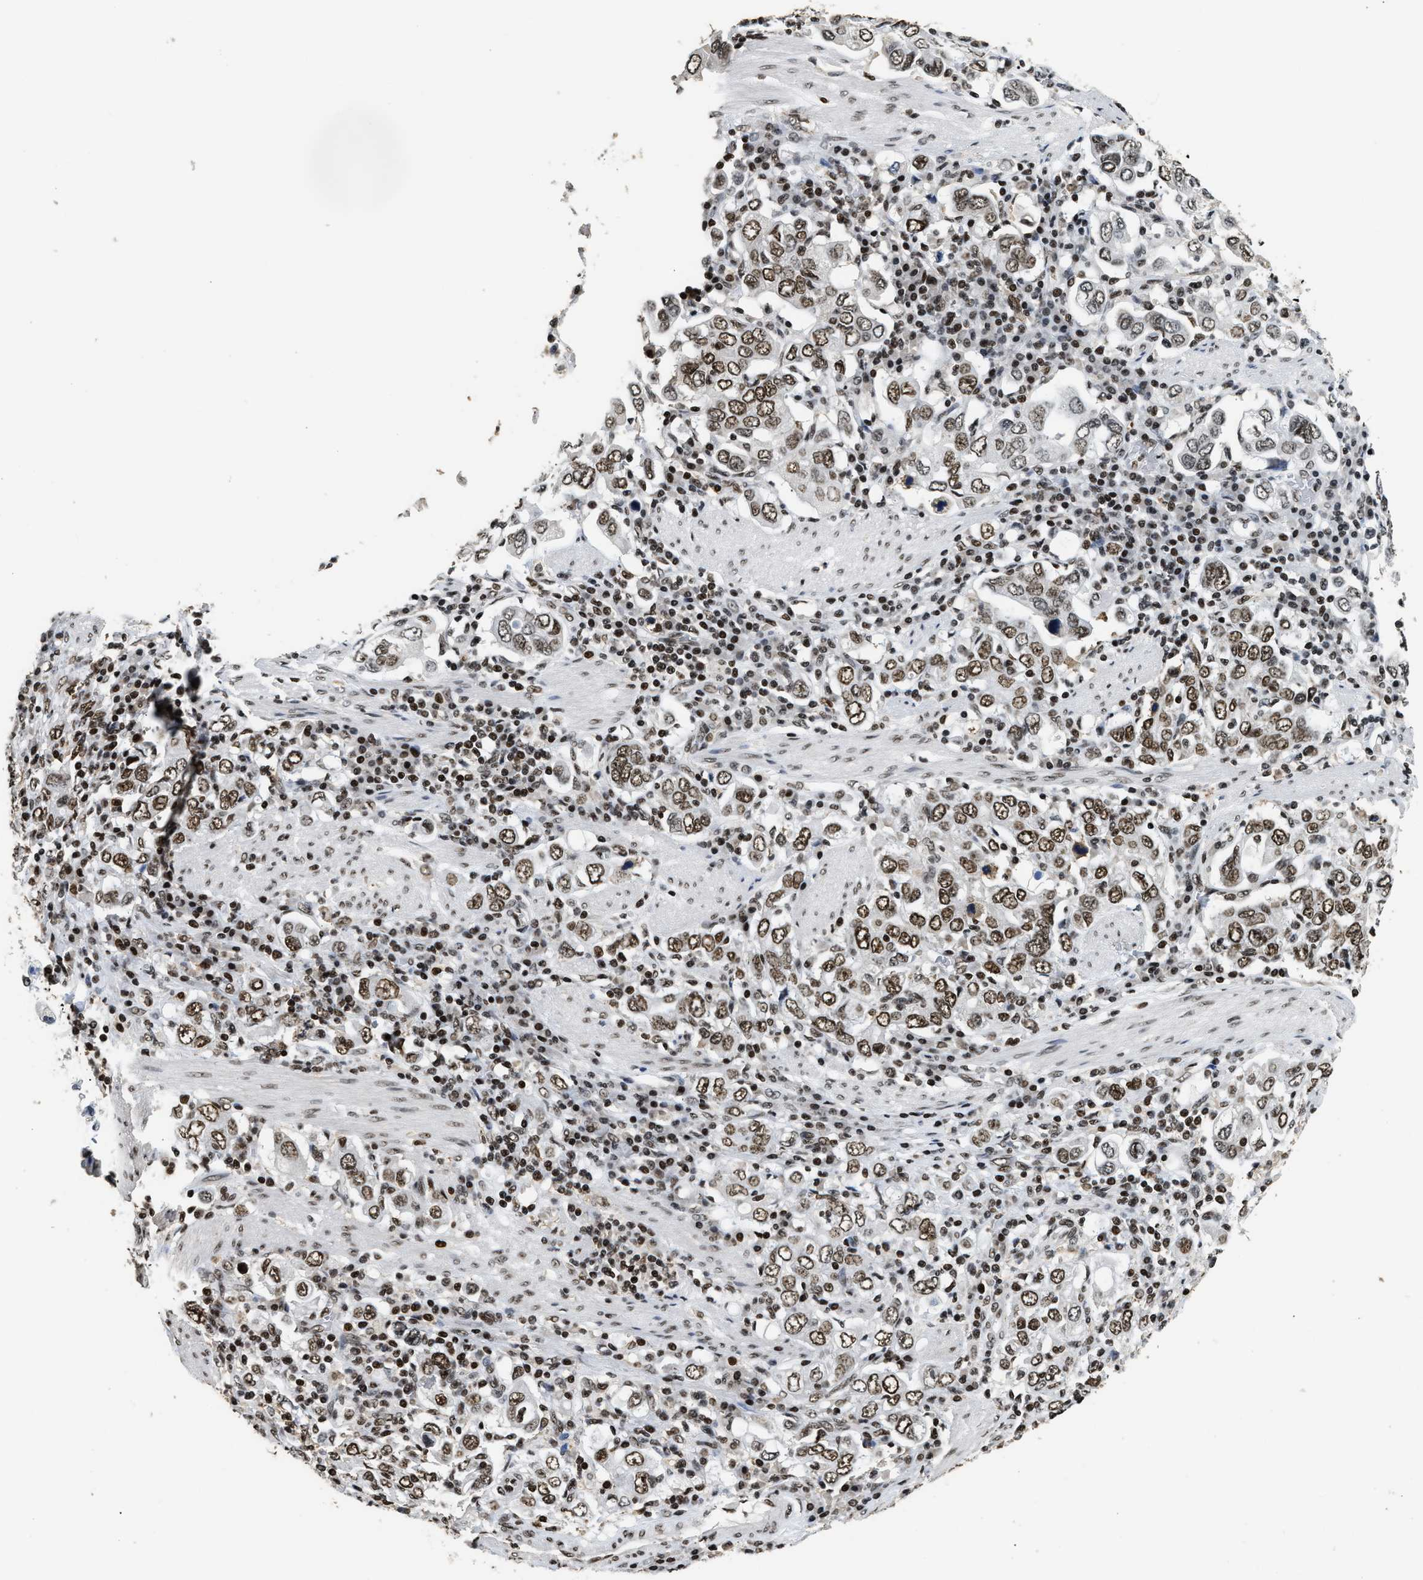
{"staining": {"intensity": "moderate", "quantity": ">75%", "location": "nuclear"}, "tissue": "stomach cancer", "cell_type": "Tumor cells", "image_type": "cancer", "snomed": [{"axis": "morphology", "description": "Adenocarcinoma, NOS"}, {"axis": "topography", "description": "Stomach, upper"}], "caption": "Immunohistochemistry (IHC) image of neoplastic tissue: stomach cancer stained using IHC reveals medium levels of moderate protein expression localized specifically in the nuclear of tumor cells, appearing as a nuclear brown color.", "gene": "RAD21", "patient": {"sex": "male", "age": 62}}